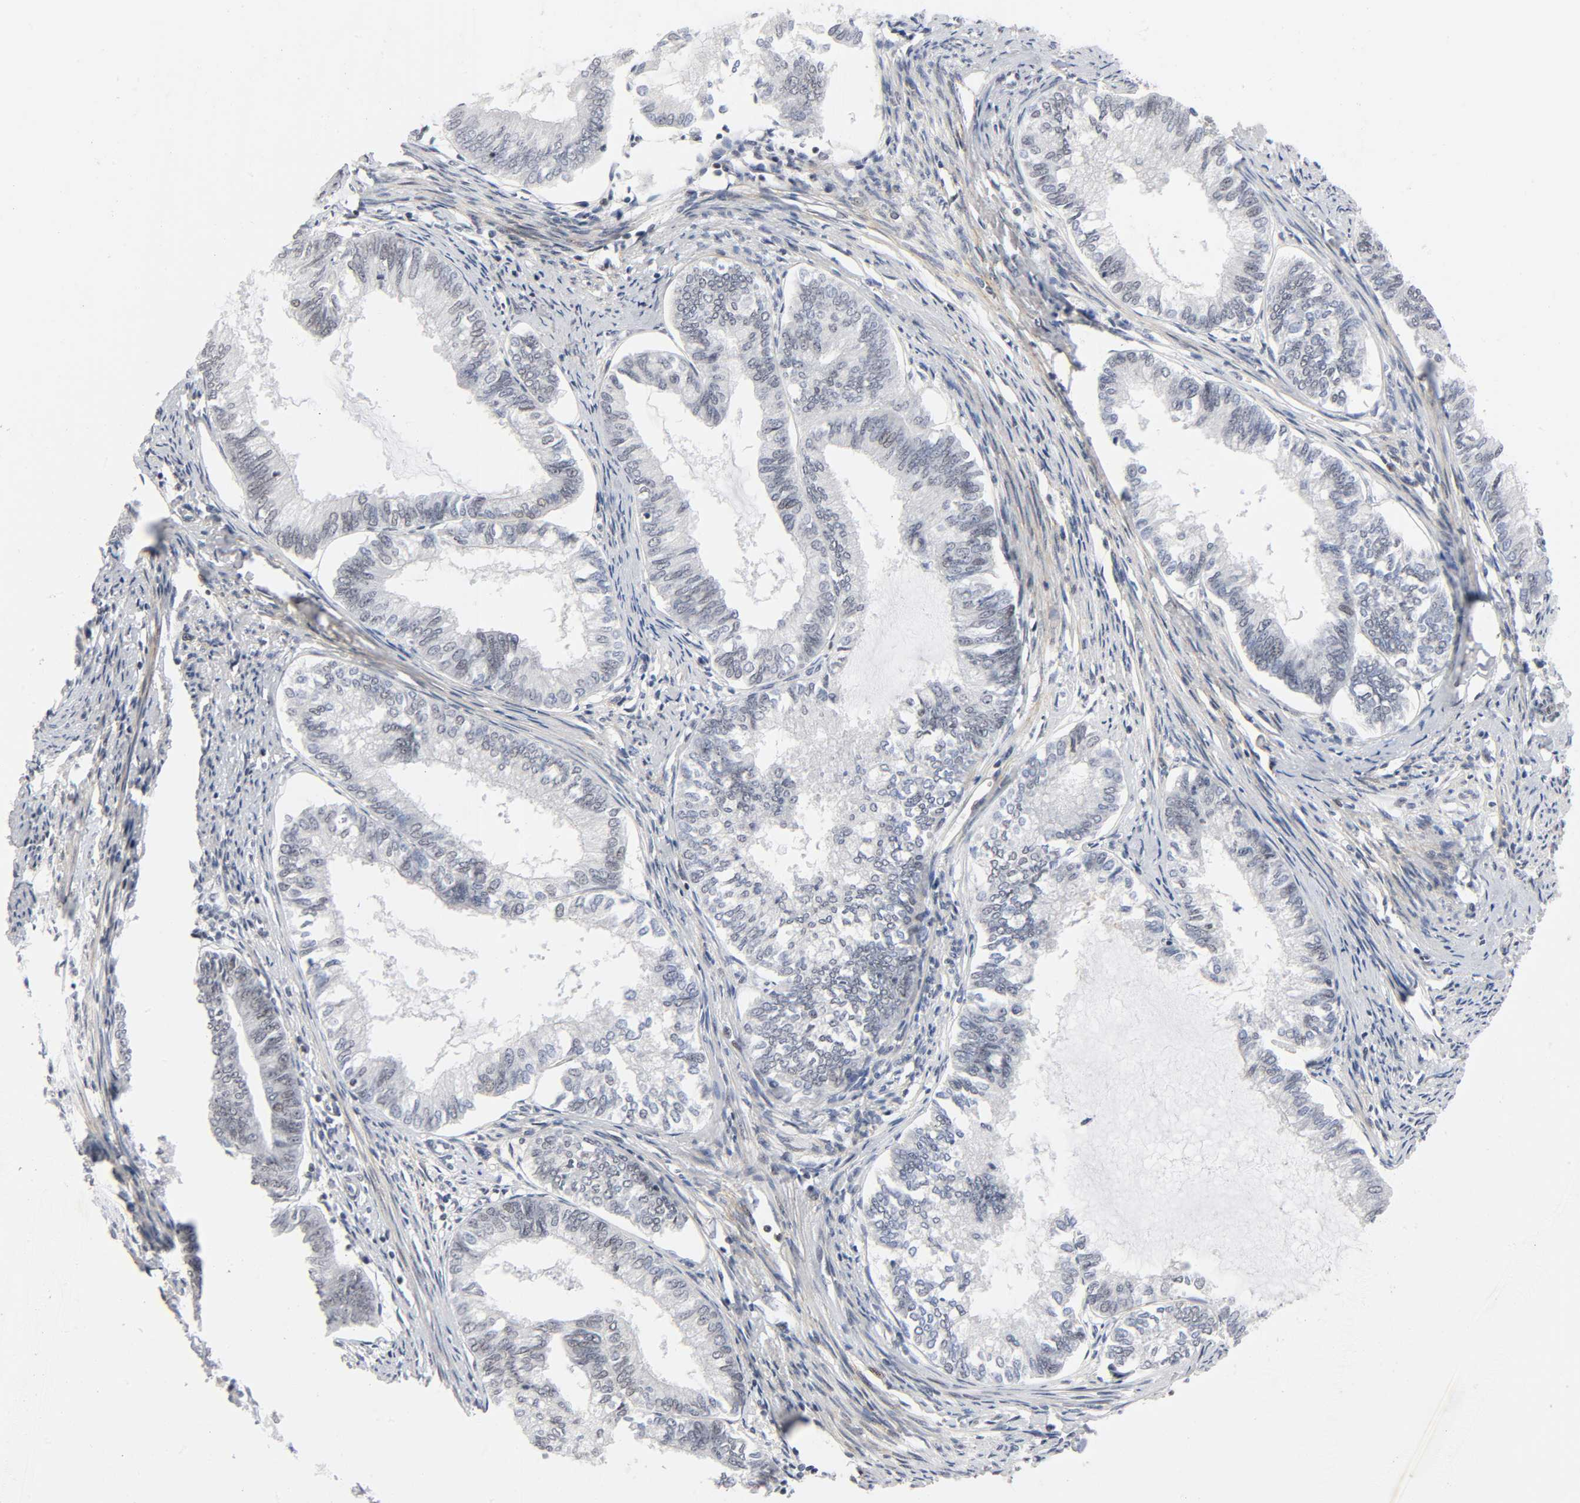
{"staining": {"intensity": "negative", "quantity": "none", "location": "none"}, "tissue": "endometrial cancer", "cell_type": "Tumor cells", "image_type": "cancer", "snomed": [{"axis": "morphology", "description": "Adenocarcinoma, NOS"}, {"axis": "topography", "description": "Endometrium"}], "caption": "A high-resolution histopathology image shows IHC staining of adenocarcinoma (endometrial), which reveals no significant staining in tumor cells.", "gene": "DIDO1", "patient": {"sex": "female", "age": 86}}